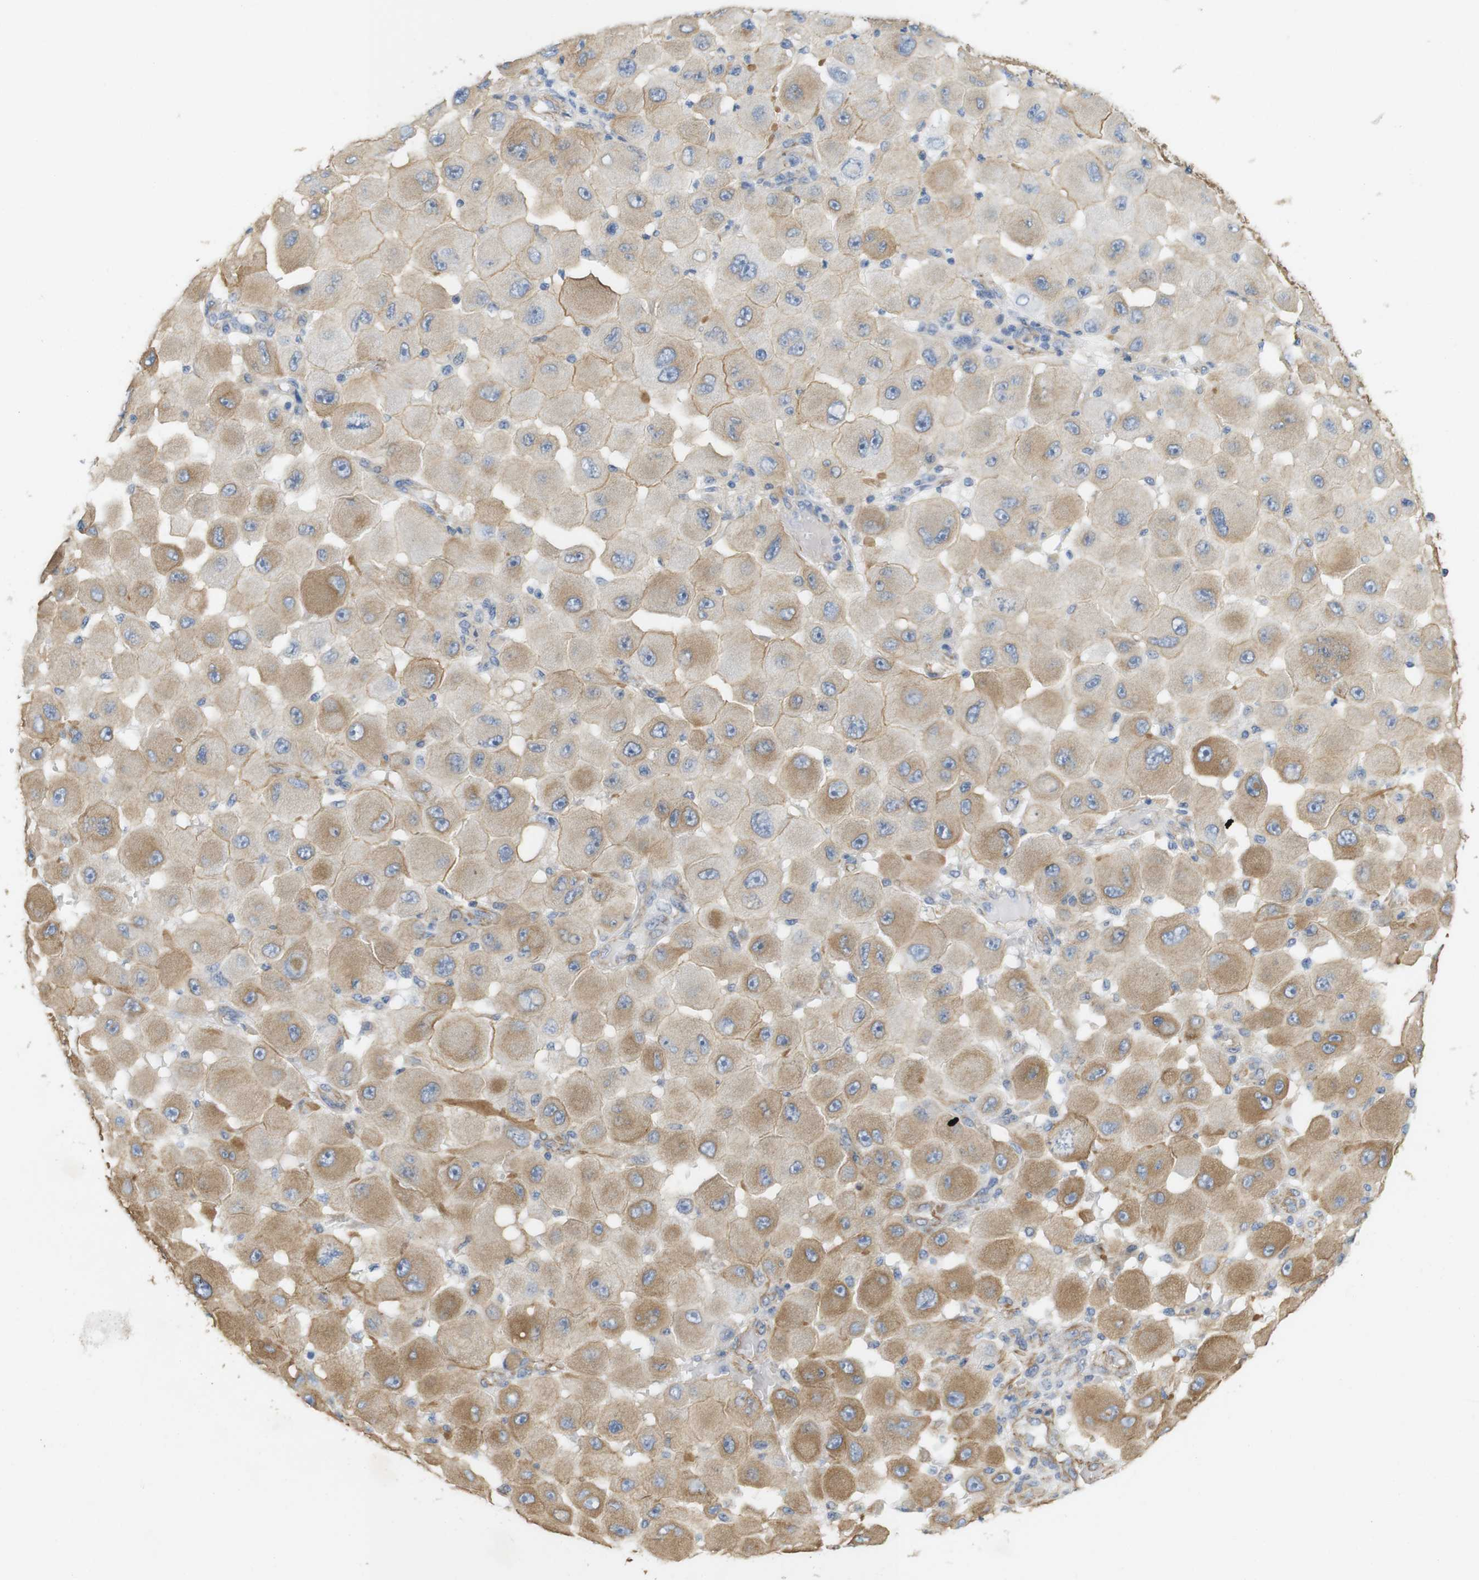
{"staining": {"intensity": "moderate", "quantity": ">75%", "location": "cytoplasmic/membranous"}, "tissue": "melanoma", "cell_type": "Tumor cells", "image_type": "cancer", "snomed": [{"axis": "morphology", "description": "Malignant melanoma, NOS"}, {"axis": "topography", "description": "Skin"}], "caption": "The micrograph shows immunohistochemical staining of melanoma. There is moderate cytoplasmic/membranous expression is identified in approximately >75% of tumor cells.", "gene": "MS4A10", "patient": {"sex": "female", "age": 81}}